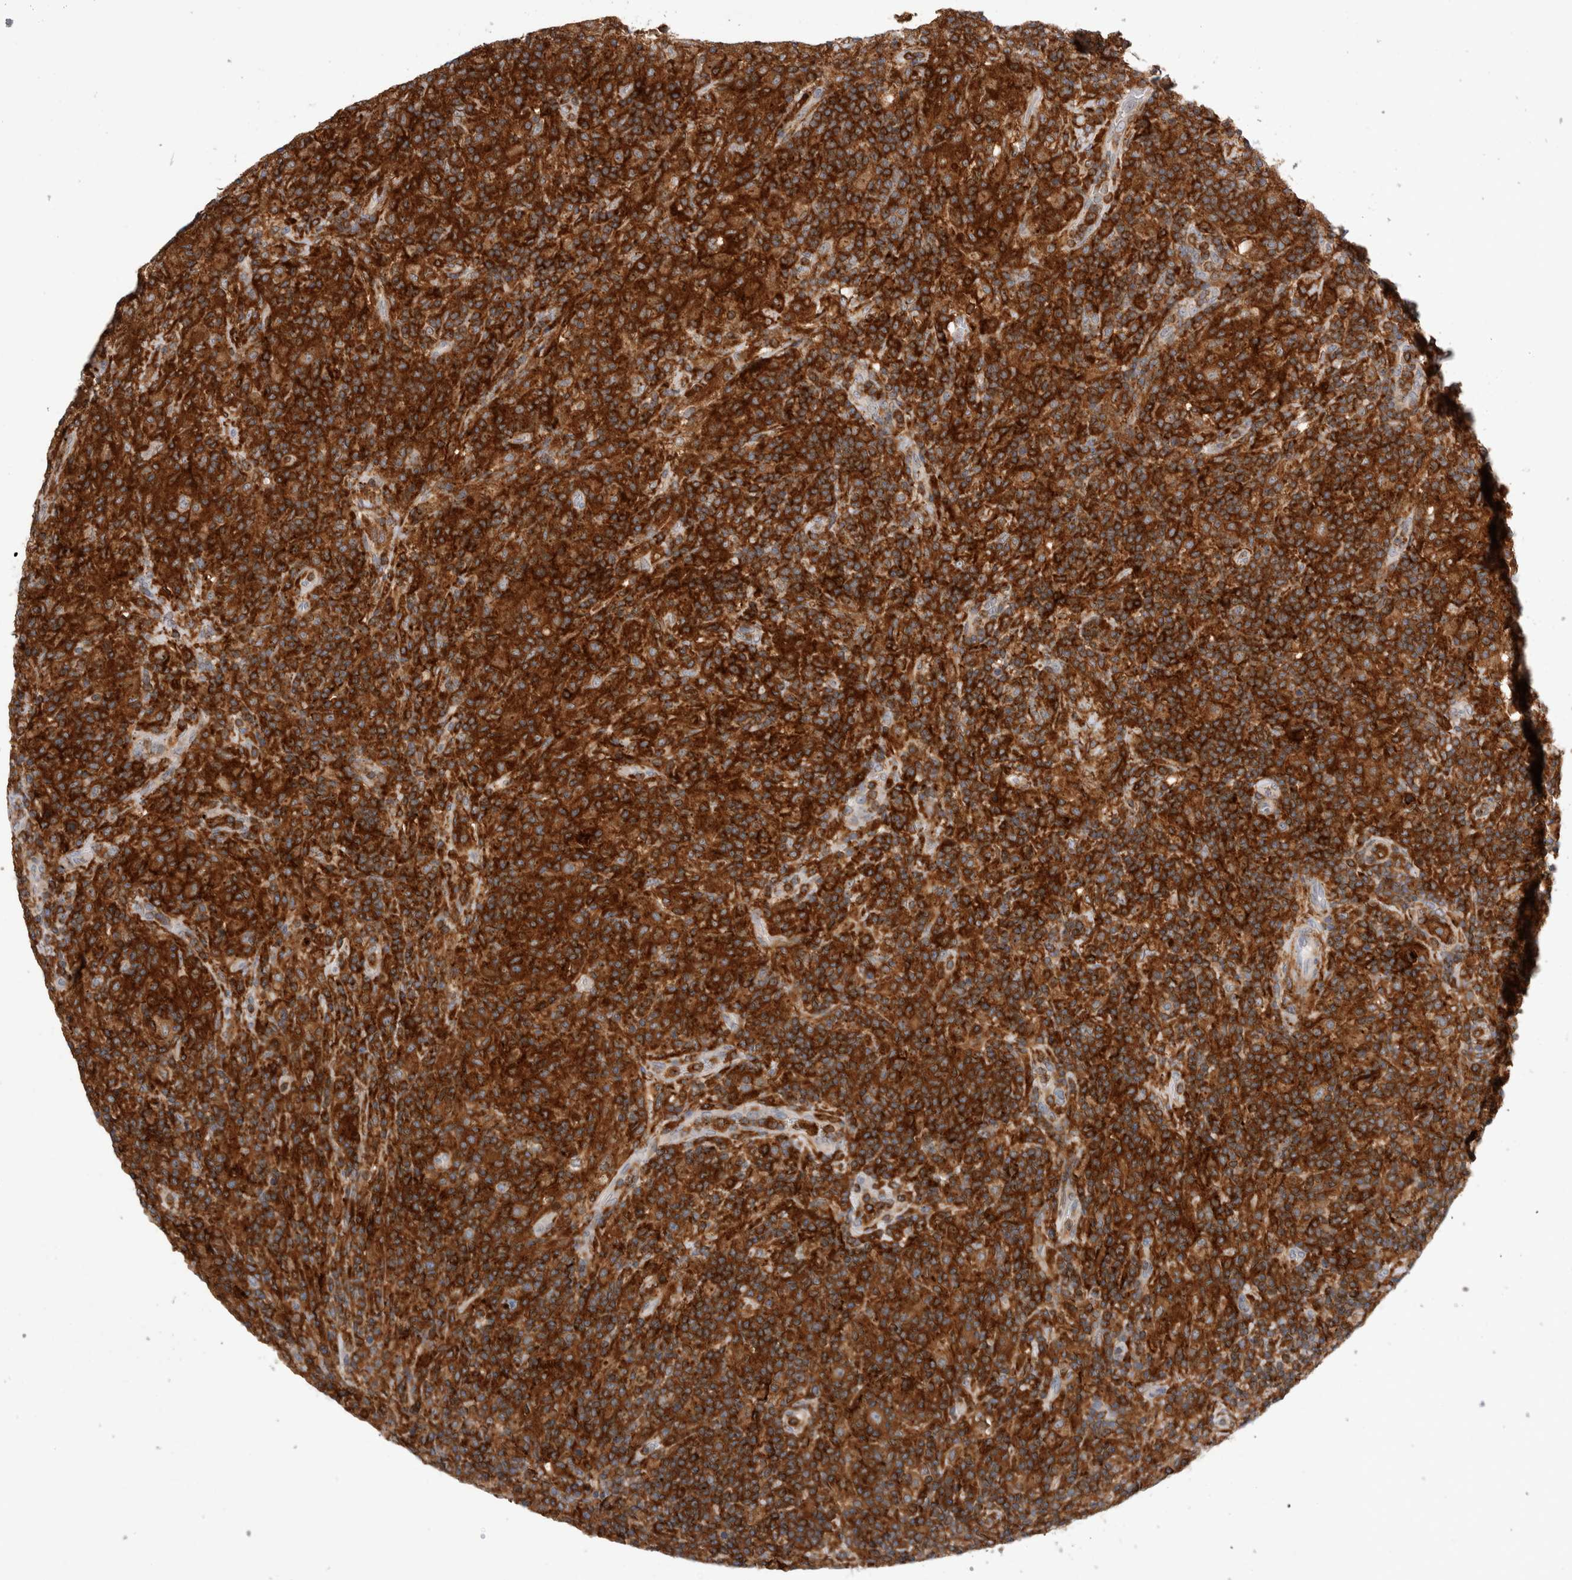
{"staining": {"intensity": "moderate", "quantity": ">75%", "location": "cytoplasmic/membranous"}, "tissue": "lymphoma", "cell_type": "Tumor cells", "image_type": "cancer", "snomed": [{"axis": "morphology", "description": "Hodgkin's disease, NOS"}, {"axis": "topography", "description": "Lymph node"}], "caption": "A micrograph of Hodgkin's disease stained for a protein exhibits moderate cytoplasmic/membranous brown staining in tumor cells. (DAB (3,3'-diaminobenzidine) = brown stain, brightfield microscopy at high magnification).", "gene": "CCDC88B", "patient": {"sex": "male", "age": 70}}